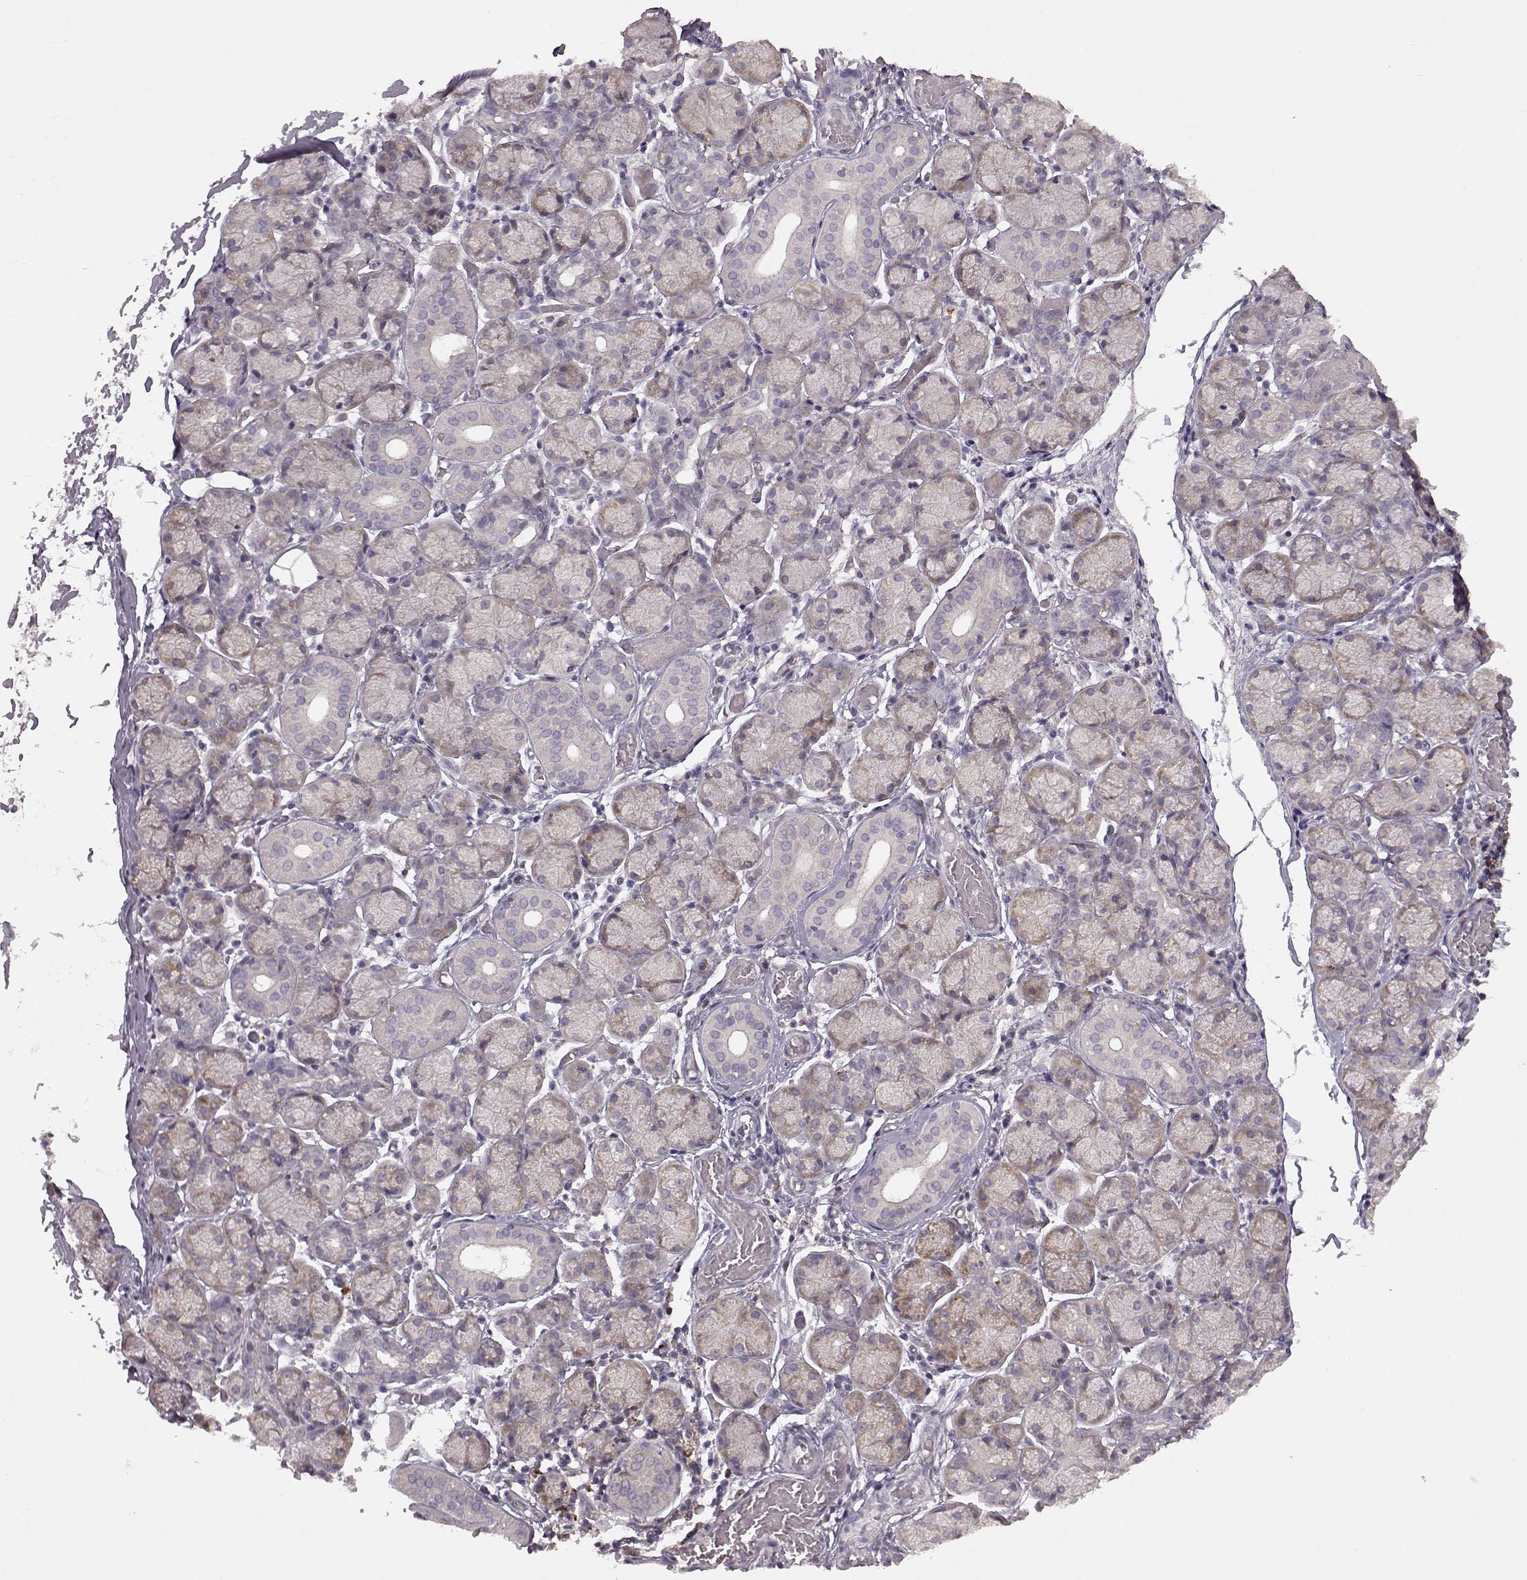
{"staining": {"intensity": "weak", "quantity": "<25%", "location": "cytoplasmic/membranous"}, "tissue": "salivary gland", "cell_type": "Glandular cells", "image_type": "normal", "snomed": [{"axis": "morphology", "description": "Normal tissue, NOS"}, {"axis": "topography", "description": "Salivary gland"}, {"axis": "topography", "description": "Peripheral nerve tissue"}], "caption": "Immunohistochemistry of benign human salivary gland exhibits no staining in glandular cells.", "gene": "SPAG17", "patient": {"sex": "female", "age": 24}}